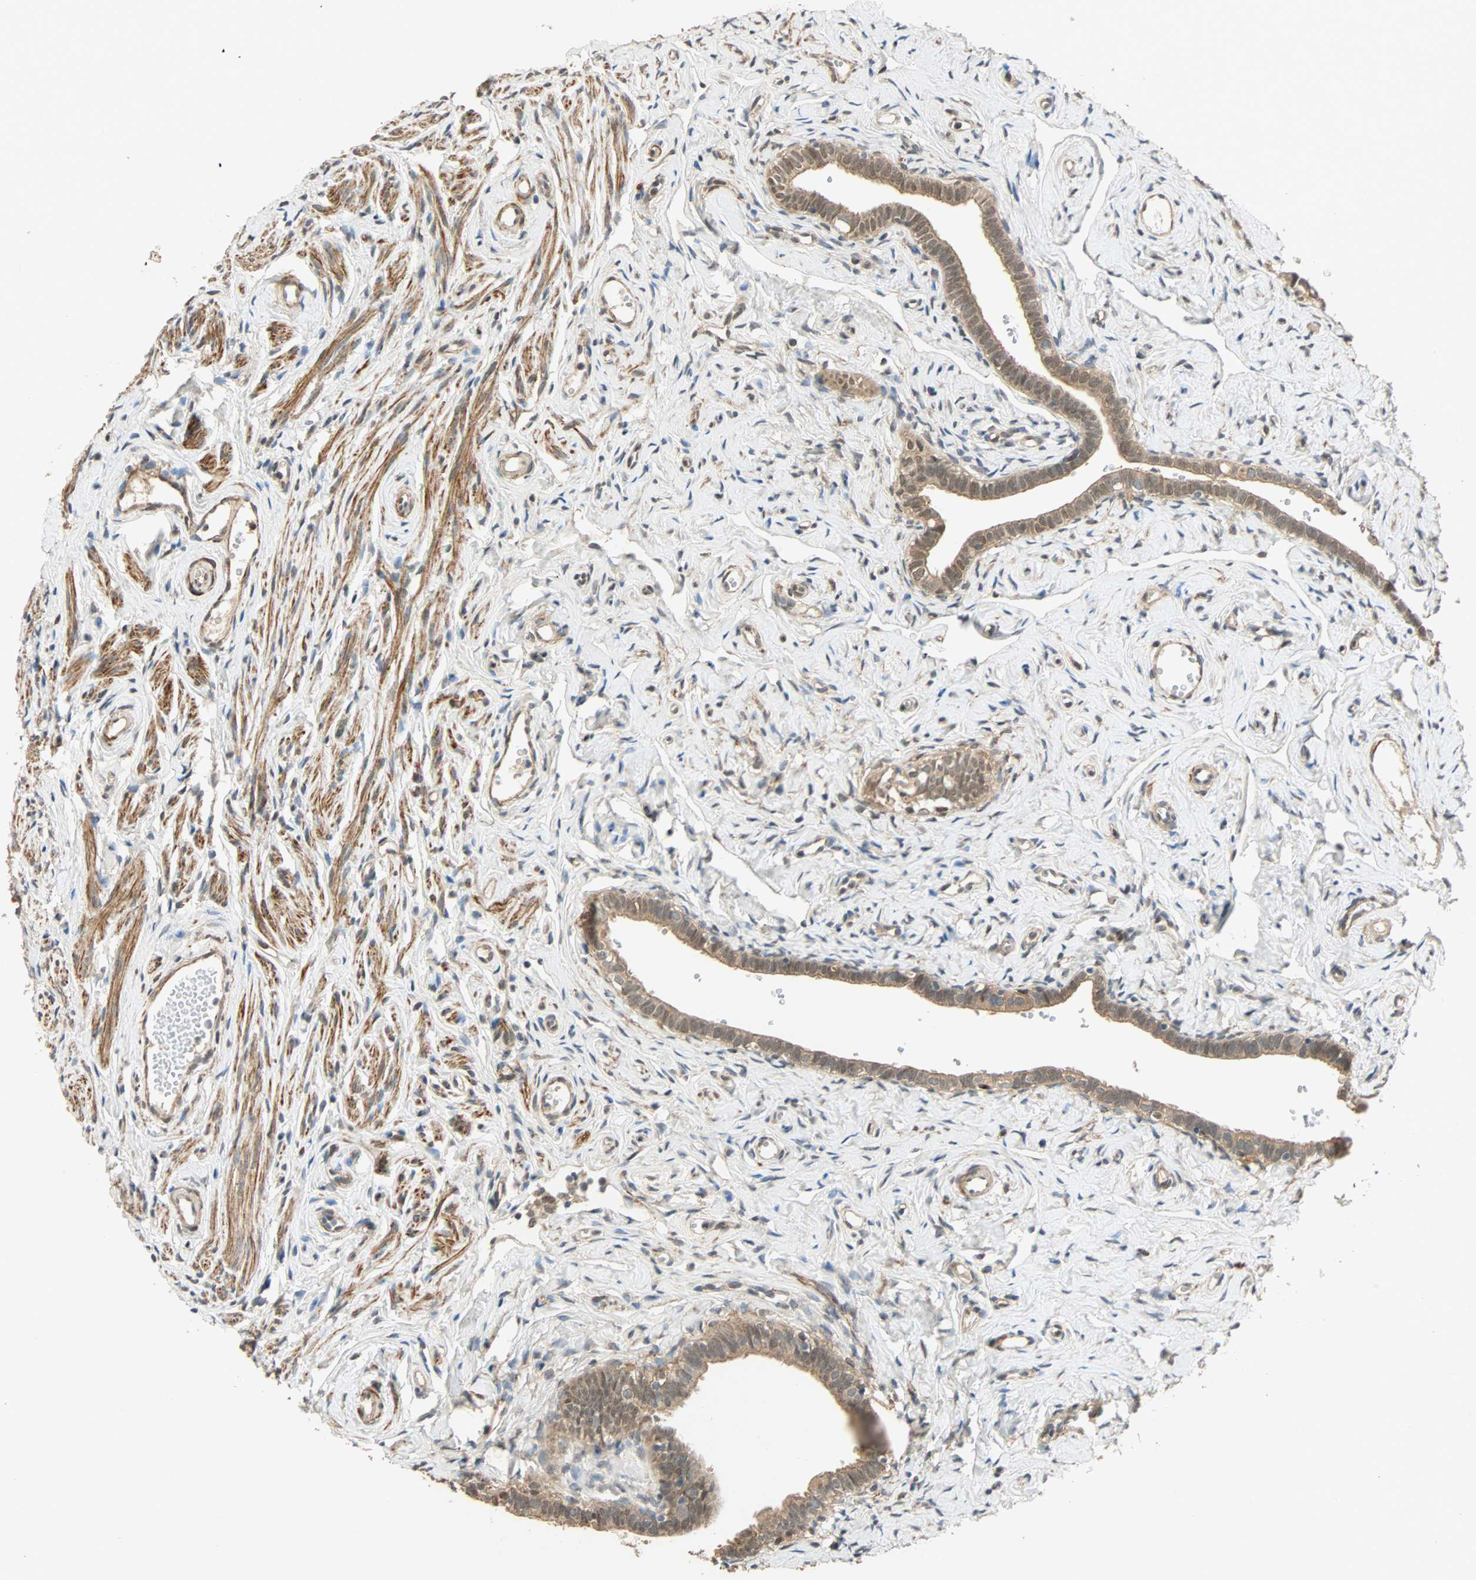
{"staining": {"intensity": "moderate", "quantity": ">75%", "location": "cytoplasmic/membranous"}, "tissue": "fallopian tube", "cell_type": "Glandular cells", "image_type": "normal", "snomed": [{"axis": "morphology", "description": "Normal tissue, NOS"}, {"axis": "topography", "description": "Fallopian tube"}], "caption": "A brown stain shows moderate cytoplasmic/membranous staining of a protein in glandular cells of unremarkable fallopian tube. The staining was performed using DAB to visualize the protein expression in brown, while the nuclei were stained in blue with hematoxylin (Magnification: 20x).", "gene": "QSER1", "patient": {"sex": "female", "age": 71}}